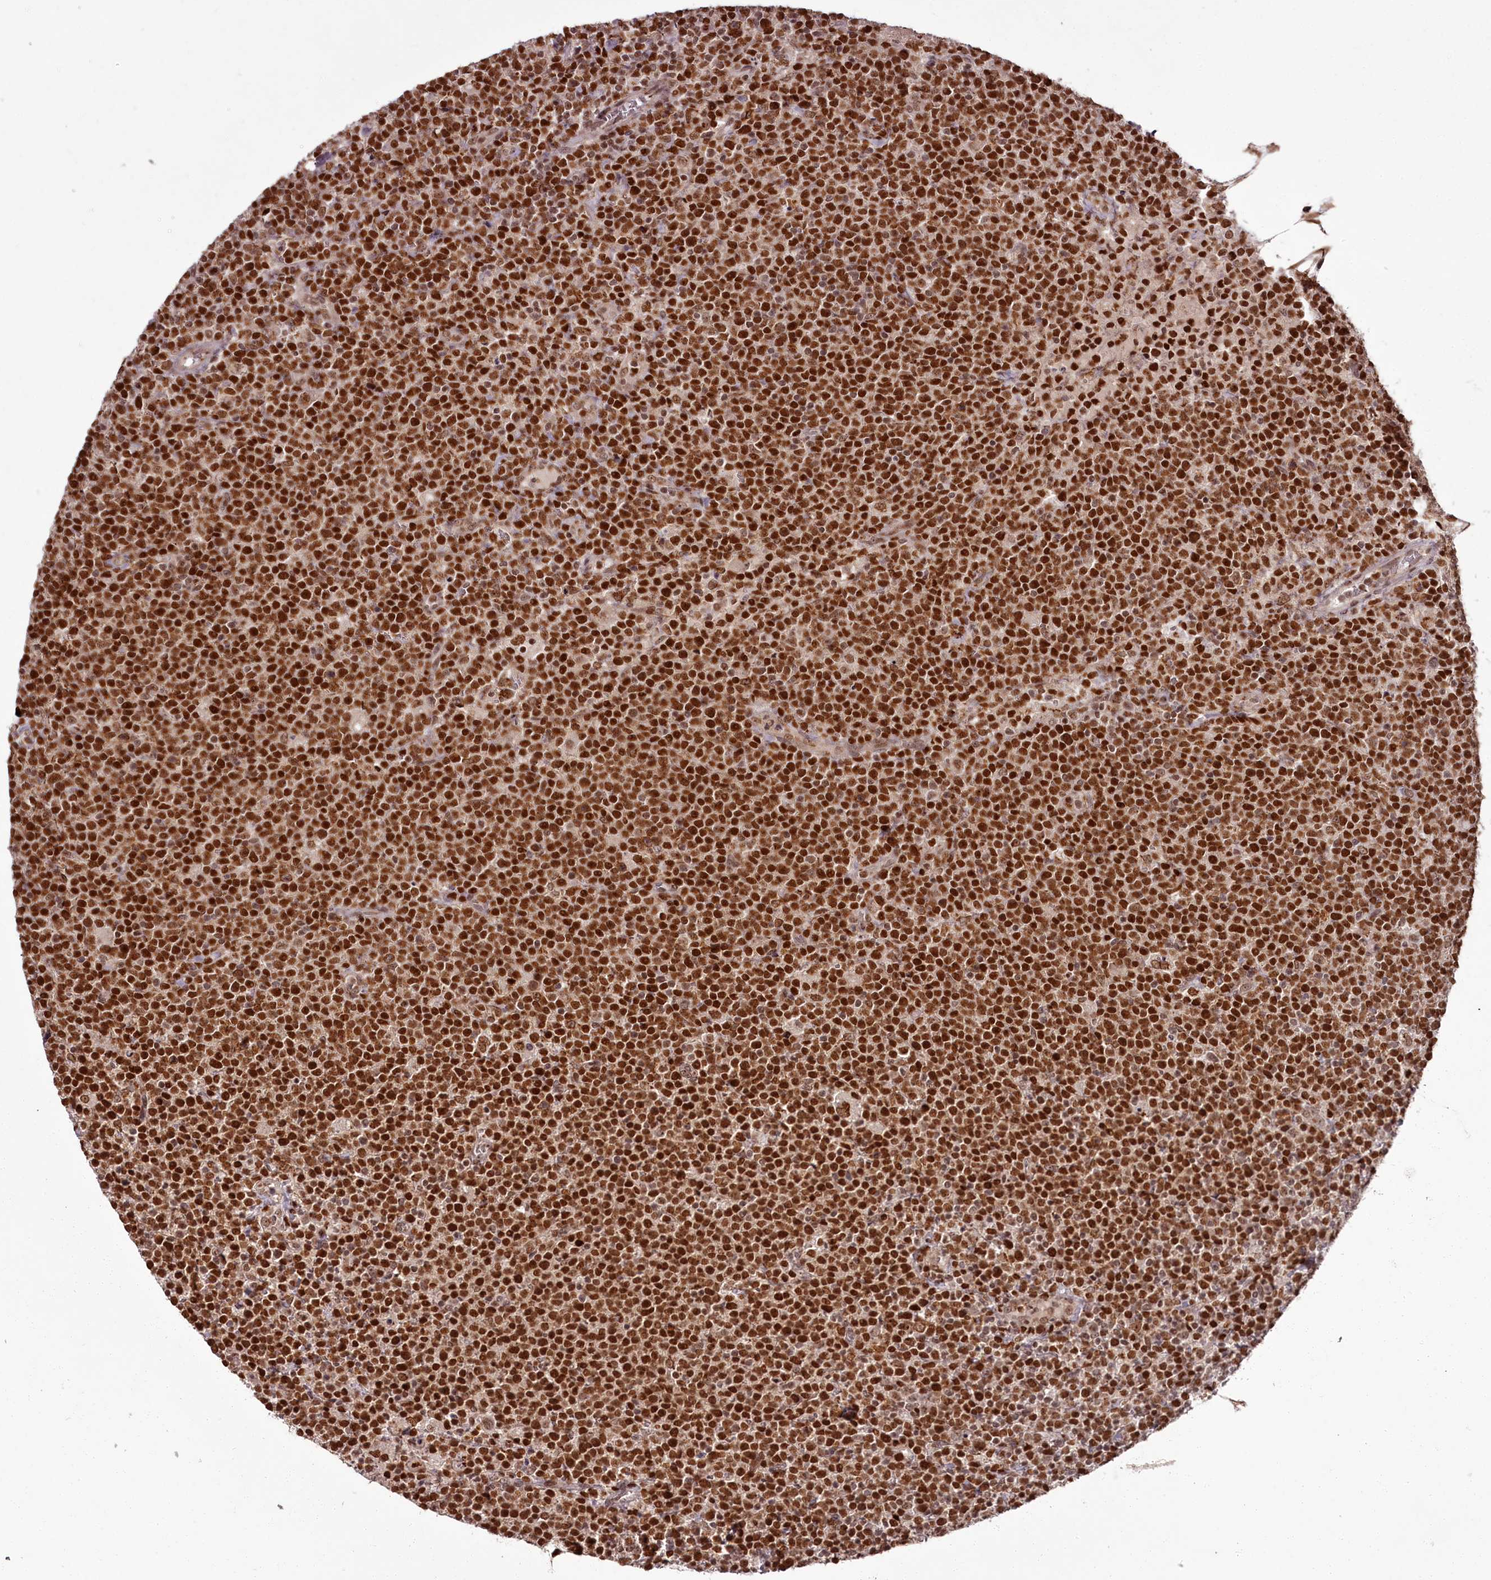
{"staining": {"intensity": "strong", "quantity": ">75%", "location": "nuclear"}, "tissue": "lymphoma", "cell_type": "Tumor cells", "image_type": "cancer", "snomed": [{"axis": "morphology", "description": "Malignant lymphoma, non-Hodgkin's type, High grade"}, {"axis": "topography", "description": "Lymph node"}], "caption": "Malignant lymphoma, non-Hodgkin's type (high-grade) stained for a protein reveals strong nuclear positivity in tumor cells.", "gene": "CEP83", "patient": {"sex": "male", "age": 61}}